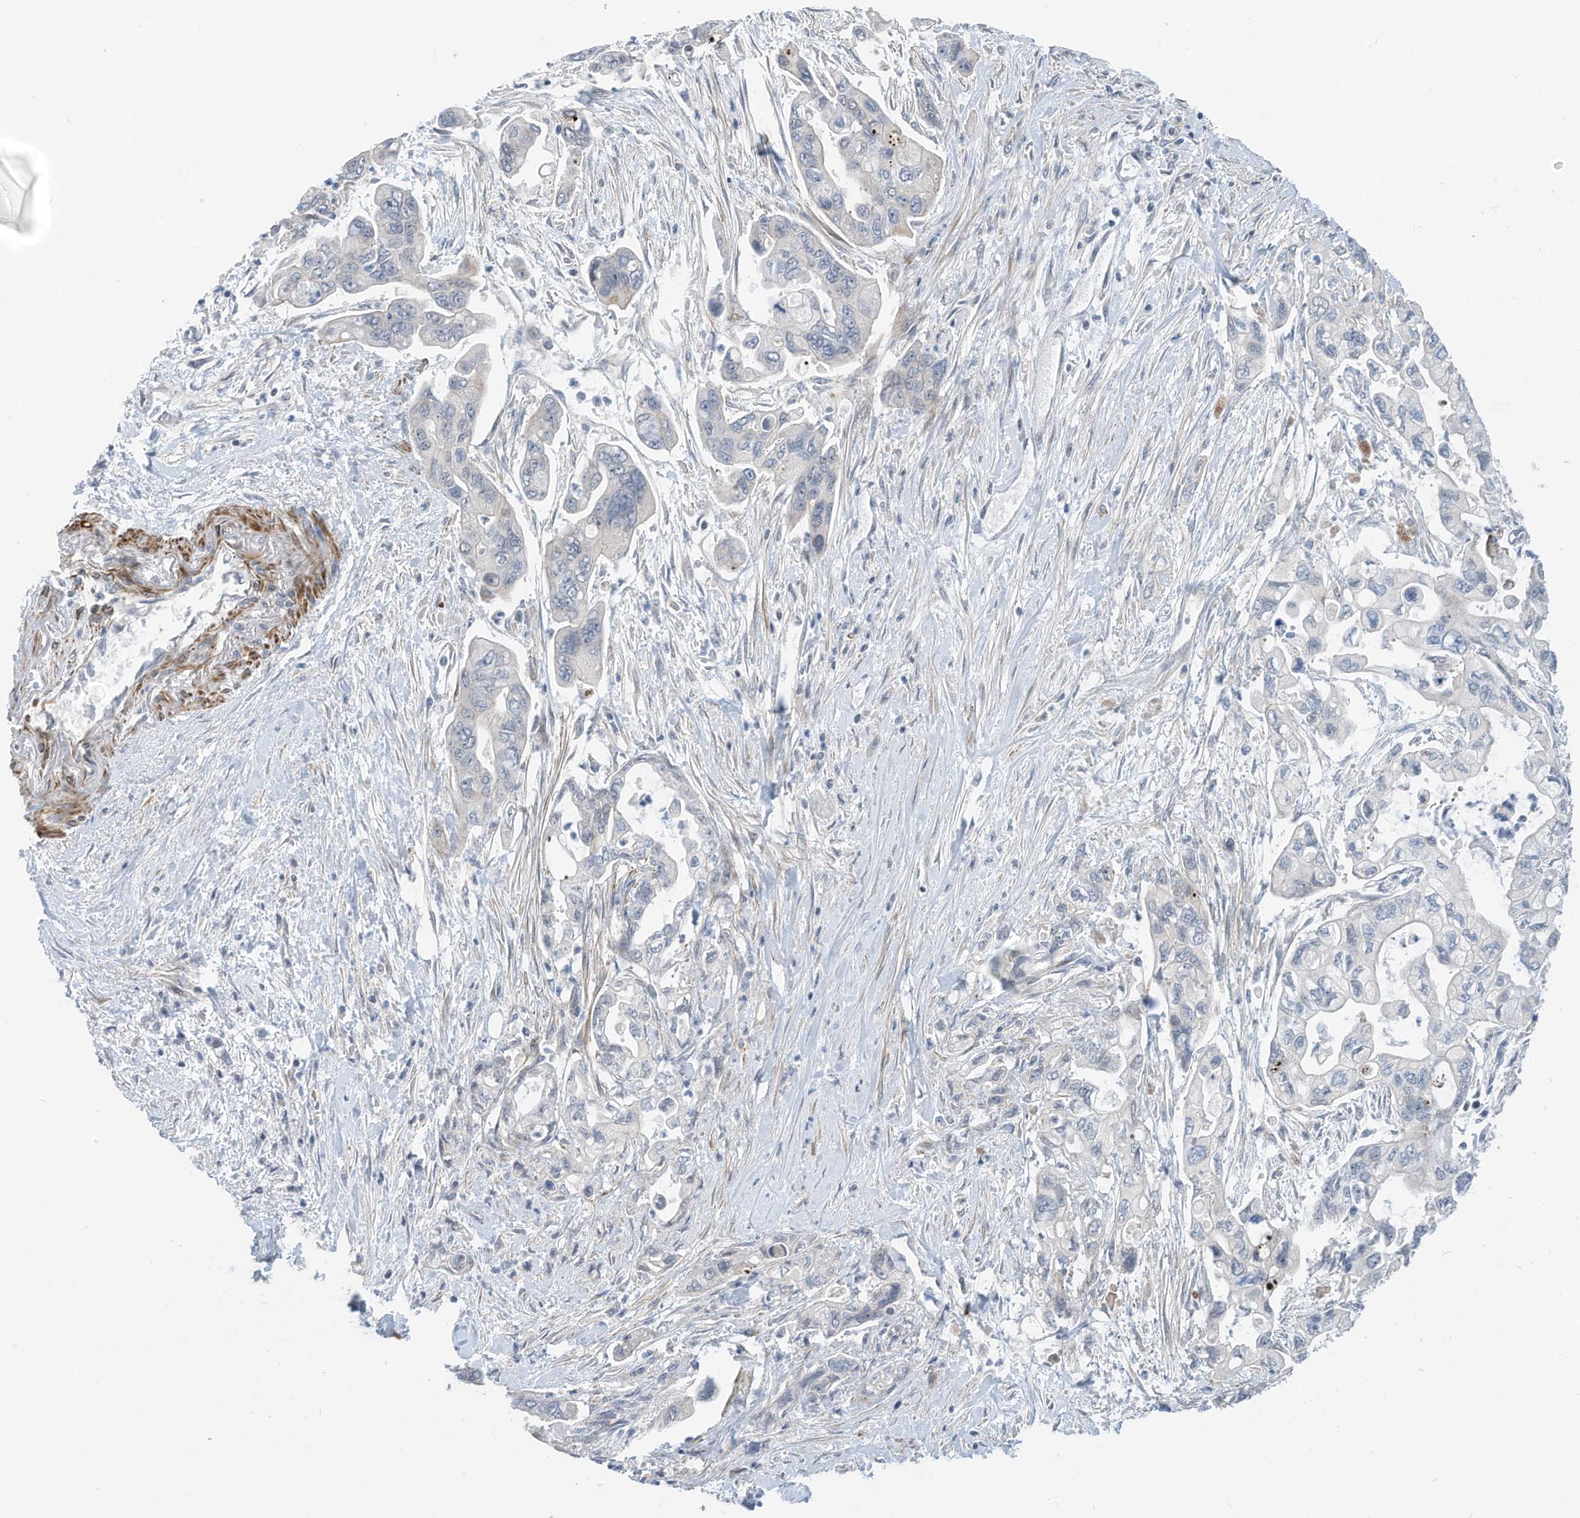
{"staining": {"intensity": "negative", "quantity": "none", "location": "none"}, "tissue": "pancreatic cancer", "cell_type": "Tumor cells", "image_type": "cancer", "snomed": [{"axis": "morphology", "description": "Adenocarcinoma, NOS"}, {"axis": "topography", "description": "Pancreas"}], "caption": "Human adenocarcinoma (pancreatic) stained for a protein using immunohistochemistry (IHC) shows no expression in tumor cells.", "gene": "GPATCH3", "patient": {"sex": "male", "age": 70}}